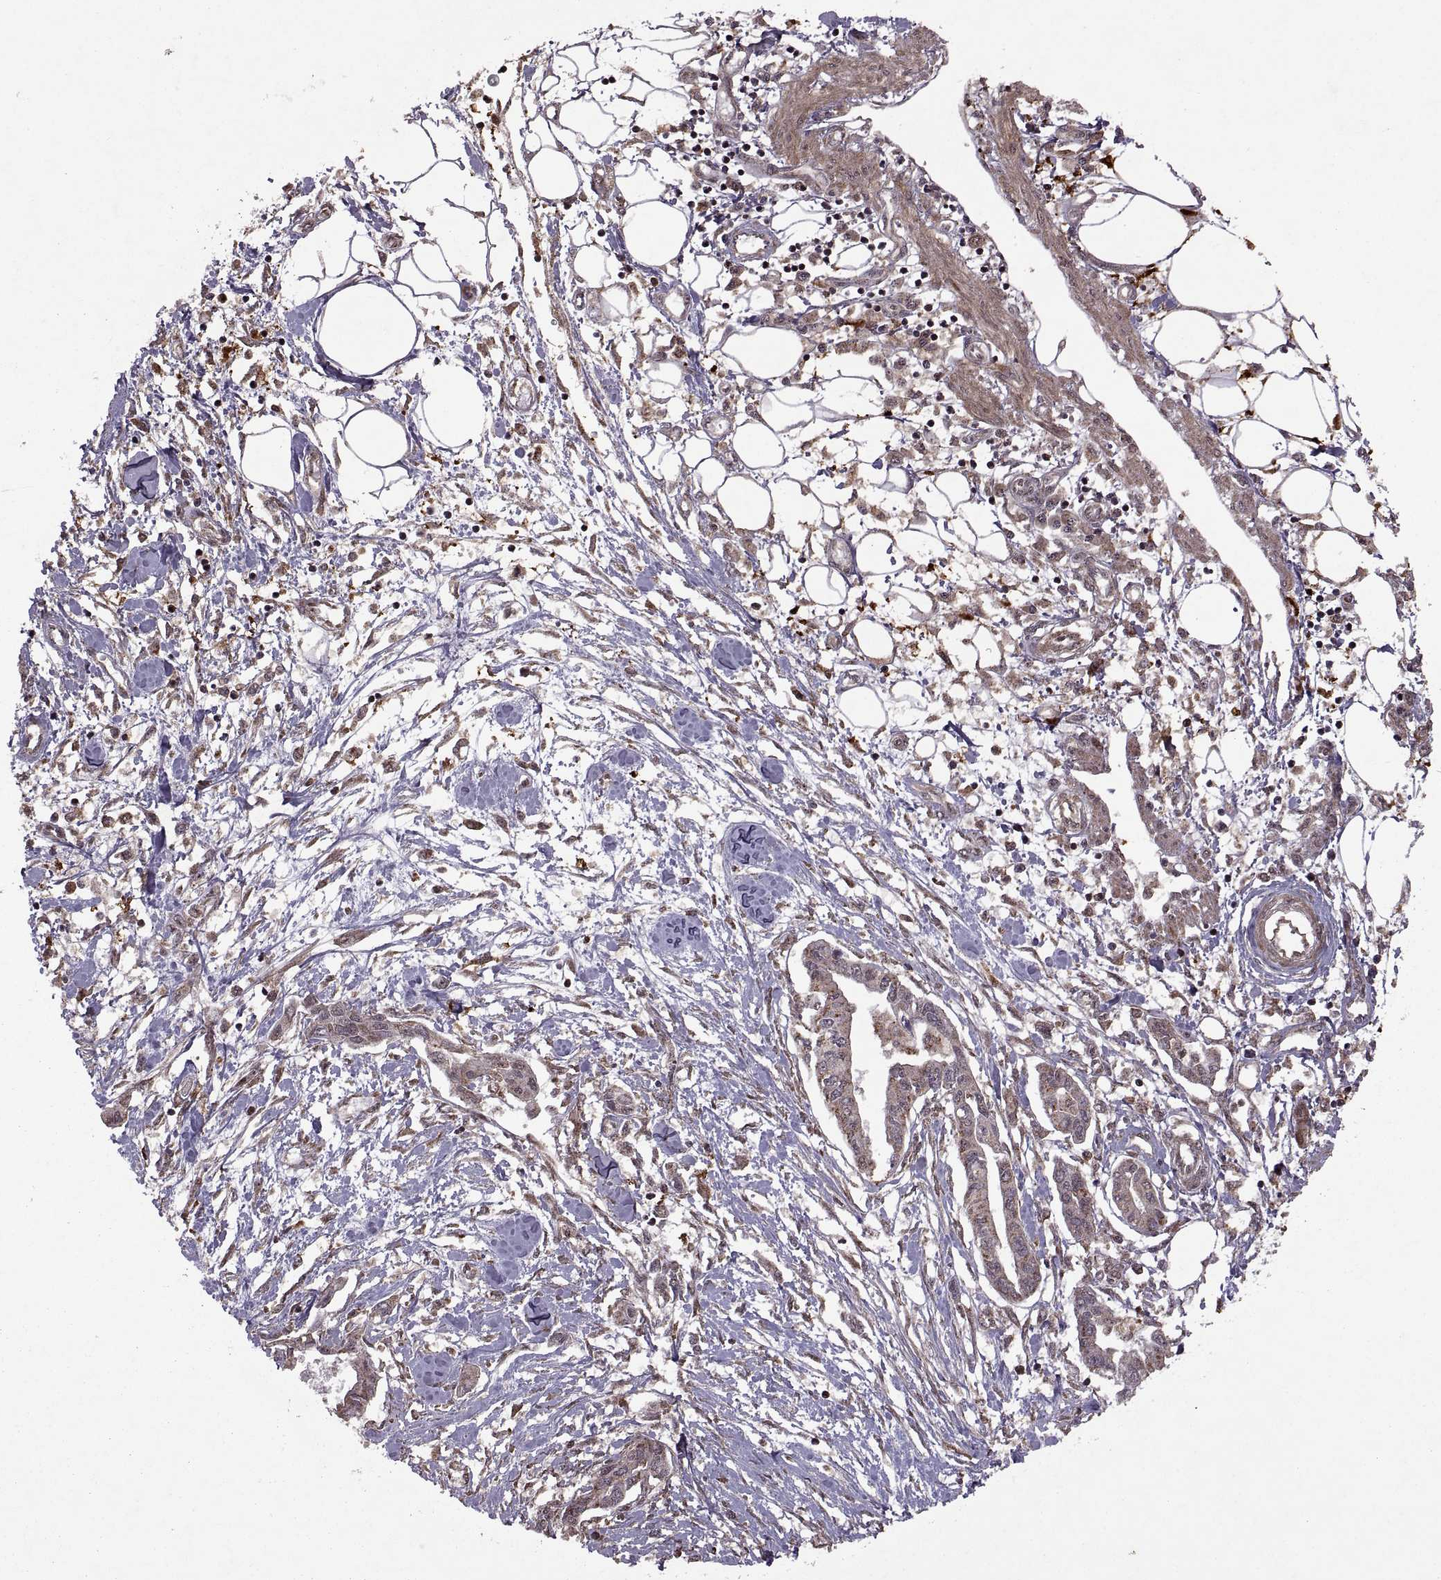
{"staining": {"intensity": "negative", "quantity": "none", "location": "none"}, "tissue": "pancreatic cancer", "cell_type": "Tumor cells", "image_type": "cancer", "snomed": [{"axis": "morphology", "description": "Adenocarcinoma, NOS"}, {"axis": "topography", "description": "Pancreas"}], "caption": "This is a image of immunohistochemistry staining of pancreatic cancer, which shows no expression in tumor cells.", "gene": "PTOV1", "patient": {"sex": "male", "age": 60}}